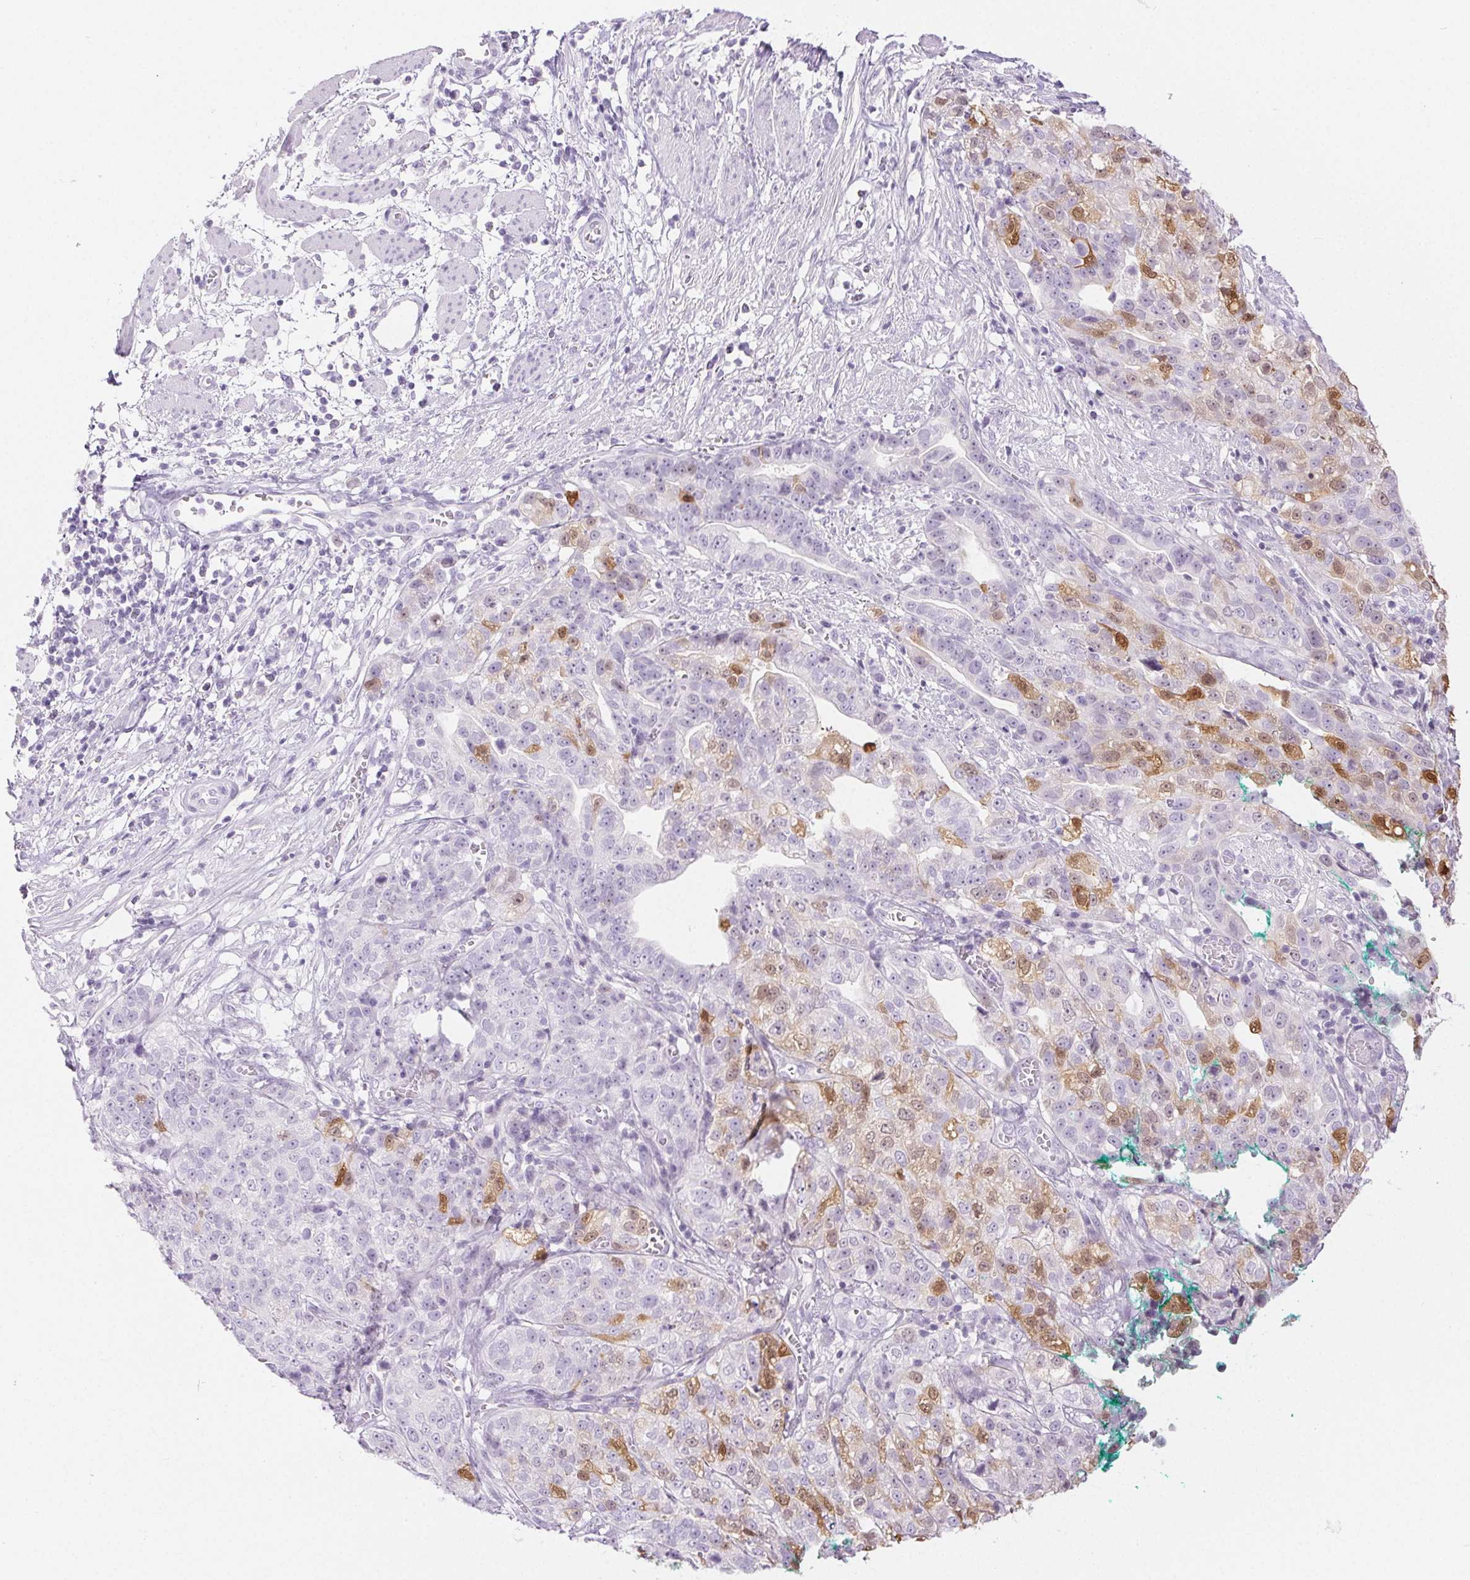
{"staining": {"intensity": "moderate", "quantity": "<25%", "location": "cytoplasmic/membranous,nuclear"}, "tissue": "stomach cancer", "cell_type": "Tumor cells", "image_type": "cancer", "snomed": [{"axis": "morphology", "description": "Adenocarcinoma, NOS"}, {"axis": "topography", "description": "Stomach, upper"}], "caption": "This histopathology image displays immunohistochemistry staining of human adenocarcinoma (stomach), with low moderate cytoplasmic/membranous and nuclear expression in about <25% of tumor cells.", "gene": "SPRR3", "patient": {"sex": "female", "age": 67}}